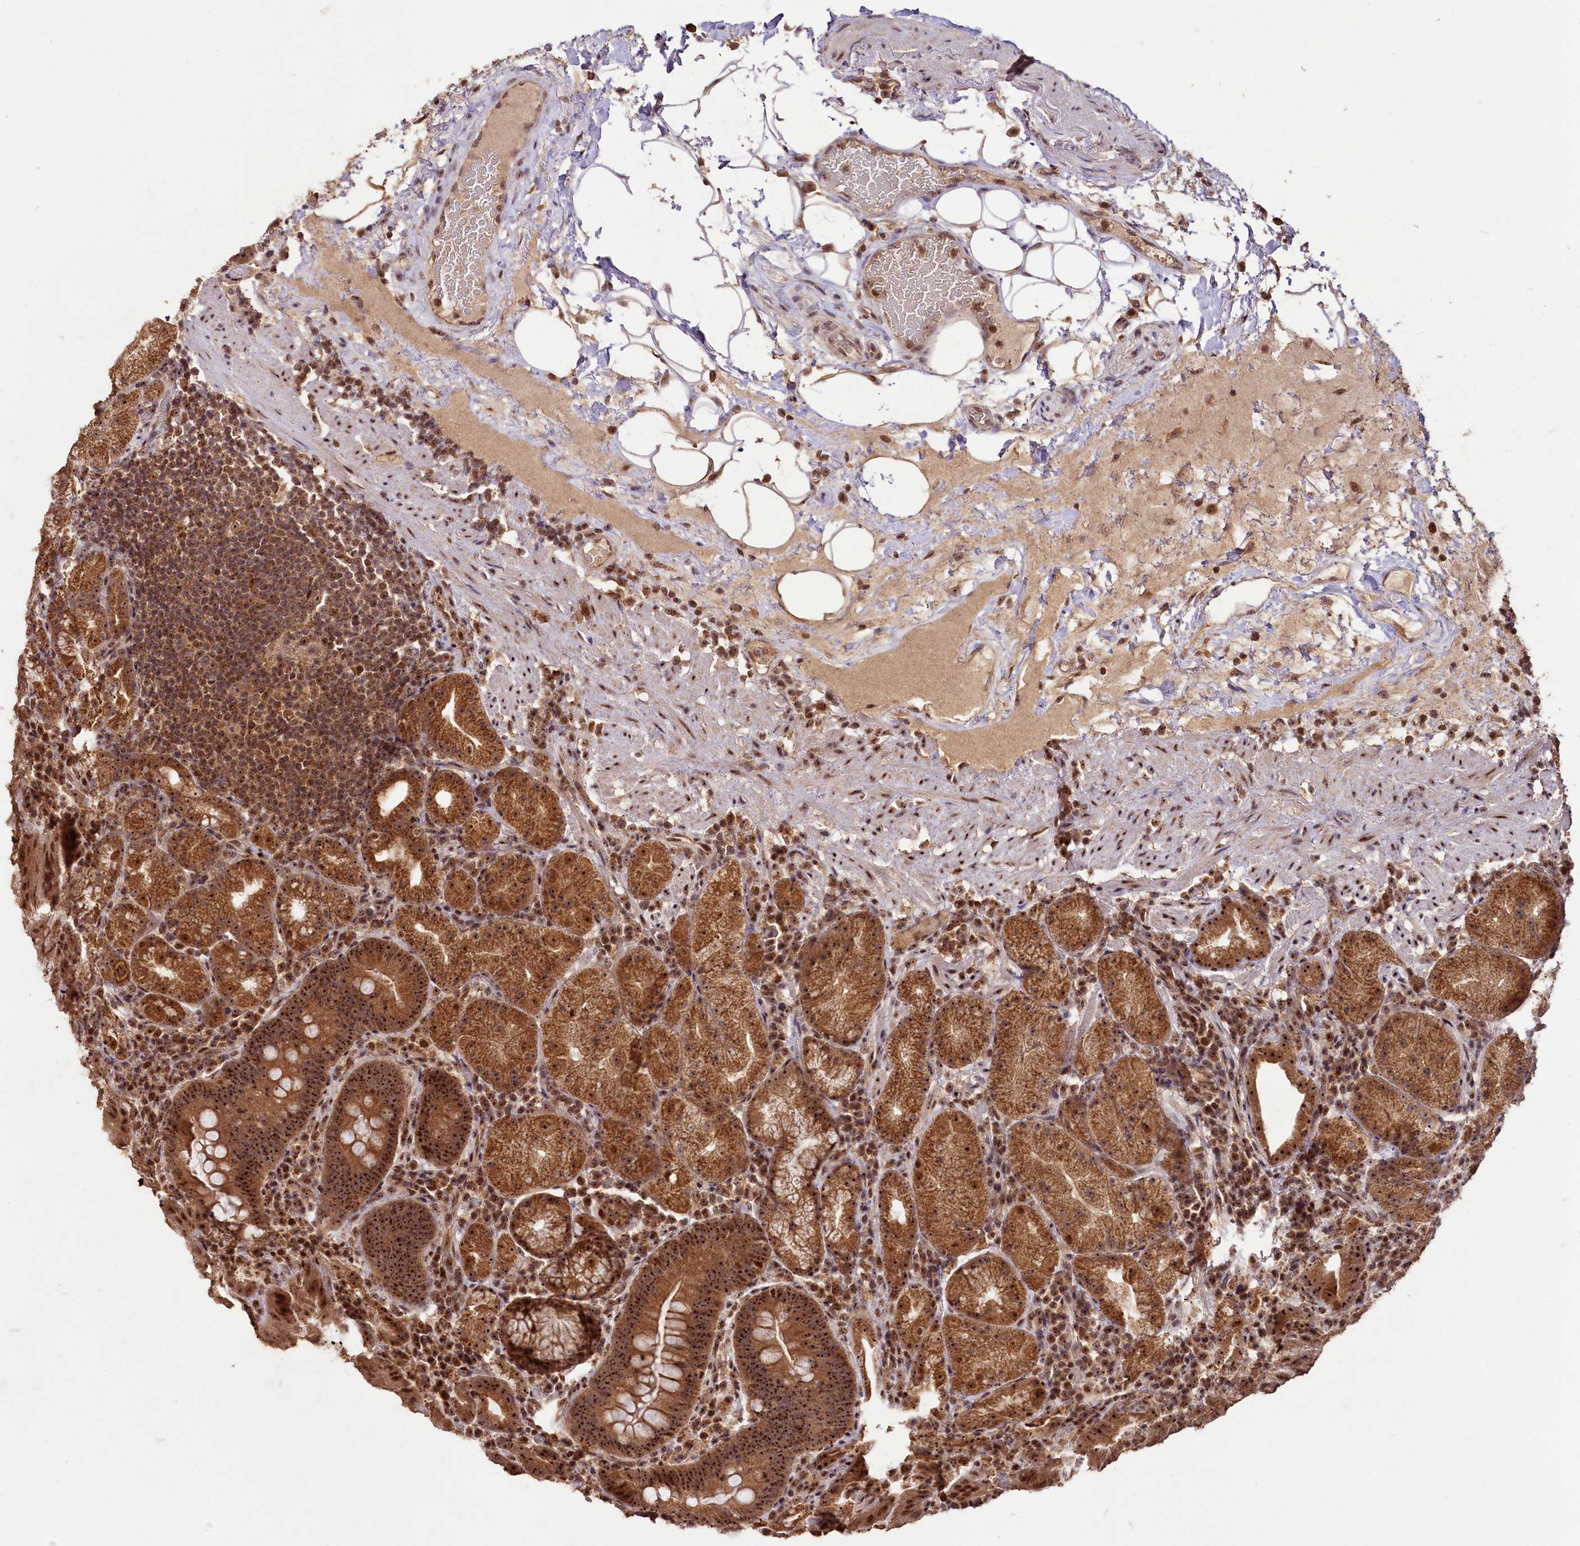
{"staining": {"intensity": "strong", "quantity": ">75%", "location": "cytoplasmic/membranous,nuclear"}, "tissue": "stomach", "cell_type": "Glandular cells", "image_type": "normal", "snomed": [{"axis": "morphology", "description": "Normal tissue, NOS"}, {"axis": "morphology", "description": "Inflammation, NOS"}, {"axis": "topography", "description": "Stomach"}], "caption": "Immunohistochemical staining of normal human stomach shows high levels of strong cytoplasmic/membranous,nuclear expression in approximately >75% of glandular cells. (IHC, brightfield microscopy, high magnification).", "gene": "RRP8", "patient": {"sex": "male", "age": 79}}